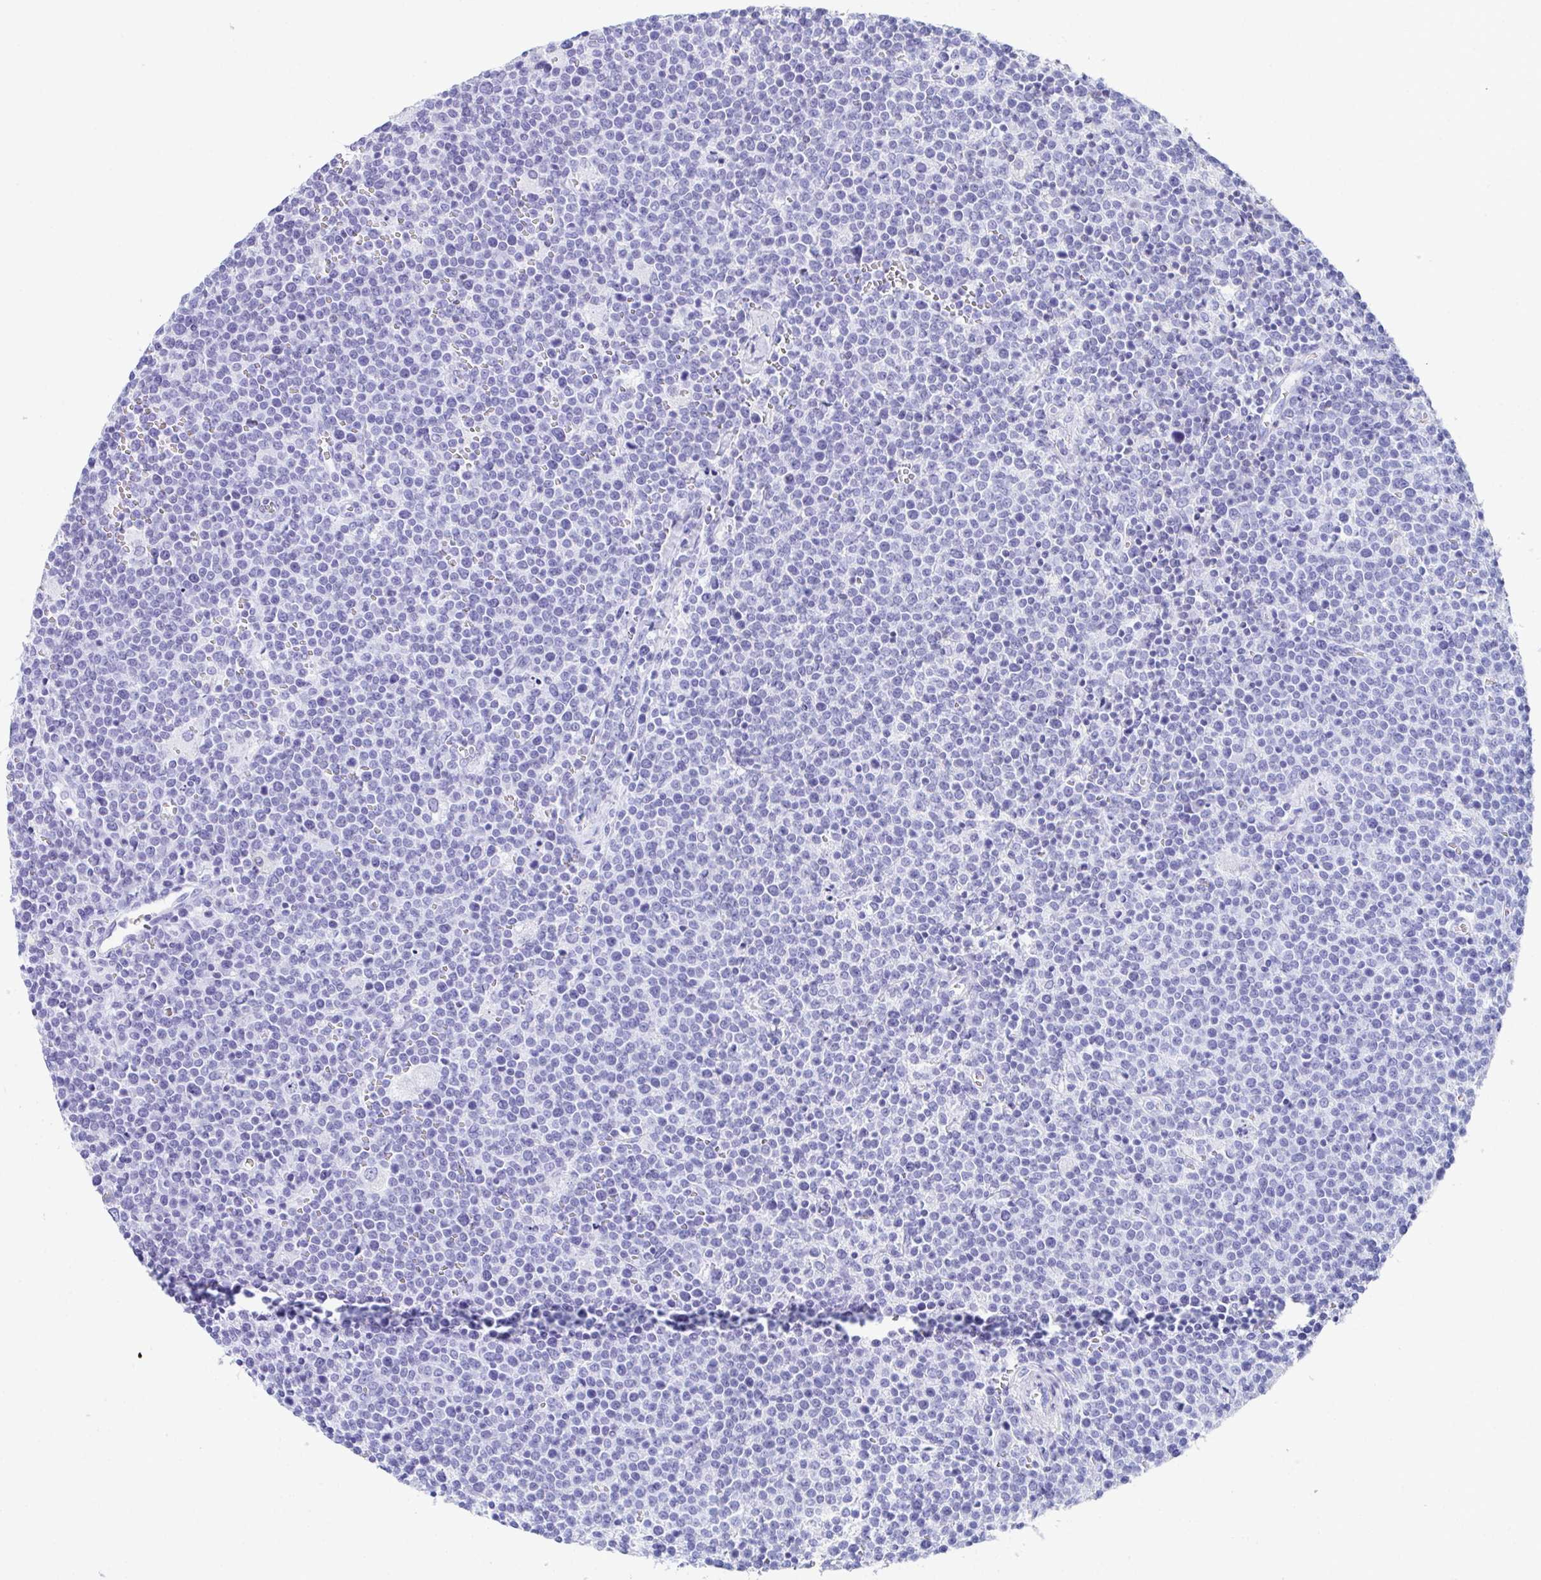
{"staining": {"intensity": "negative", "quantity": "none", "location": "none"}, "tissue": "lymphoma", "cell_type": "Tumor cells", "image_type": "cancer", "snomed": [{"axis": "morphology", "description": "Malignant lymphoma, non-Hodgkin's type, High grade"}, {"axis": "topography", "description": "Lymph node"}], "caption": "Immunohistochemistry (IHC) of human lymphoma displays no expression in tumor cells.", "gene": "CD7", "patient": {"sex": "male", "age": 61}}